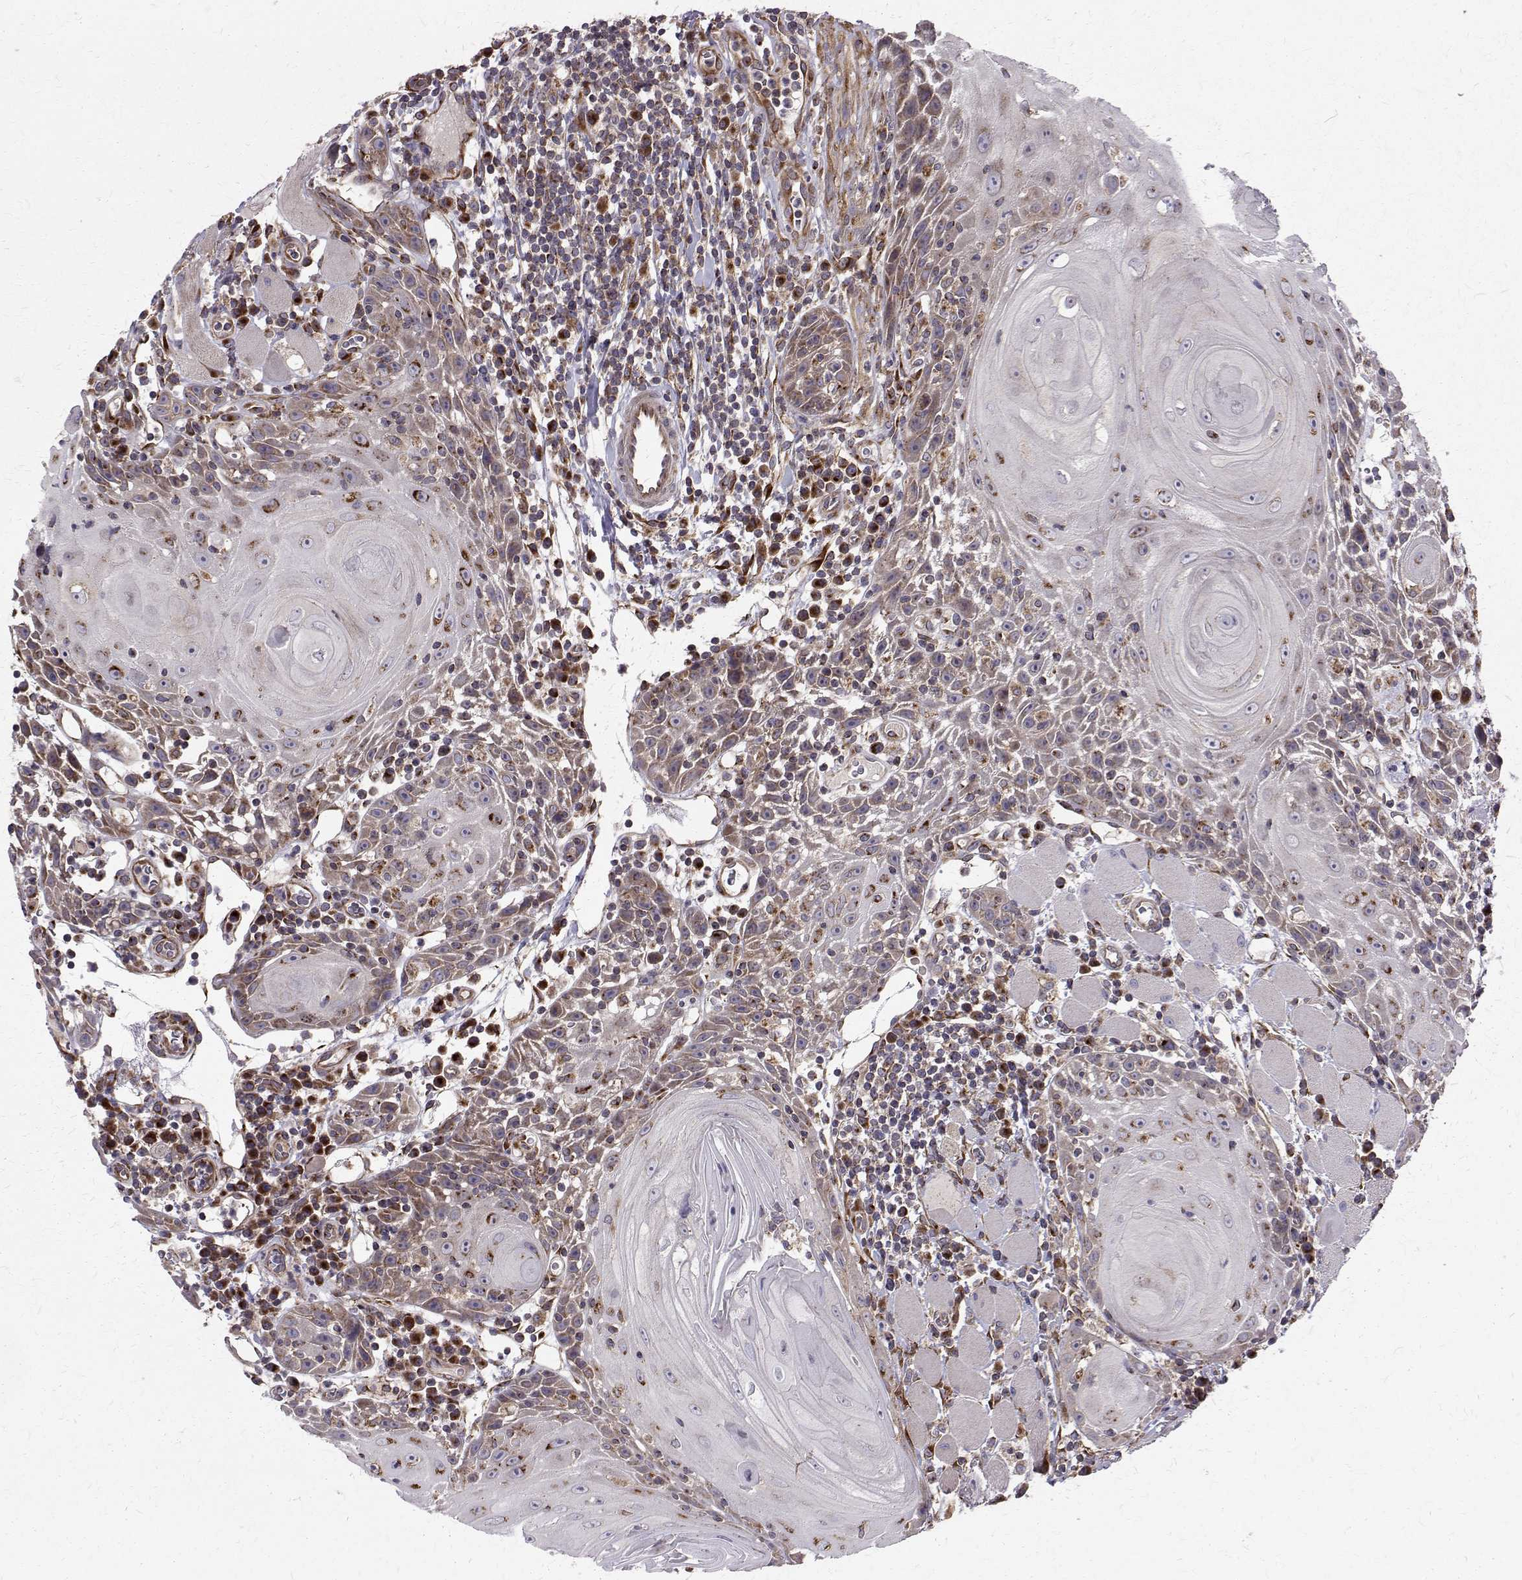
{"staining": {"intensity": "weak", "quantity": "25%-75%", "location": "cytoplasmic/membranous"}, "tissue": "head and neck cancer", "cell_type": "Tumor cells", "image_type": "cancer", "snomed": [{"axis": "morphology", "description": "Squamous cell carcinoma, NOS"}, {"axis": "topography", "description": "Head-Neck"}], "caption": "Immunohistochemical staining of head and neck squamous cell carcinoma exhibits low levels of weak cytoplasmic/membranous protein positivity in approximately 25%-75% of tumor cells. The protein of interest is stained brown, and the nuclei are stained in blue (DAB IHC with brightfield microscopy, high magnification).", "gene": "ARFGAP1", "patient": {"sex": "male", "age": 52}}